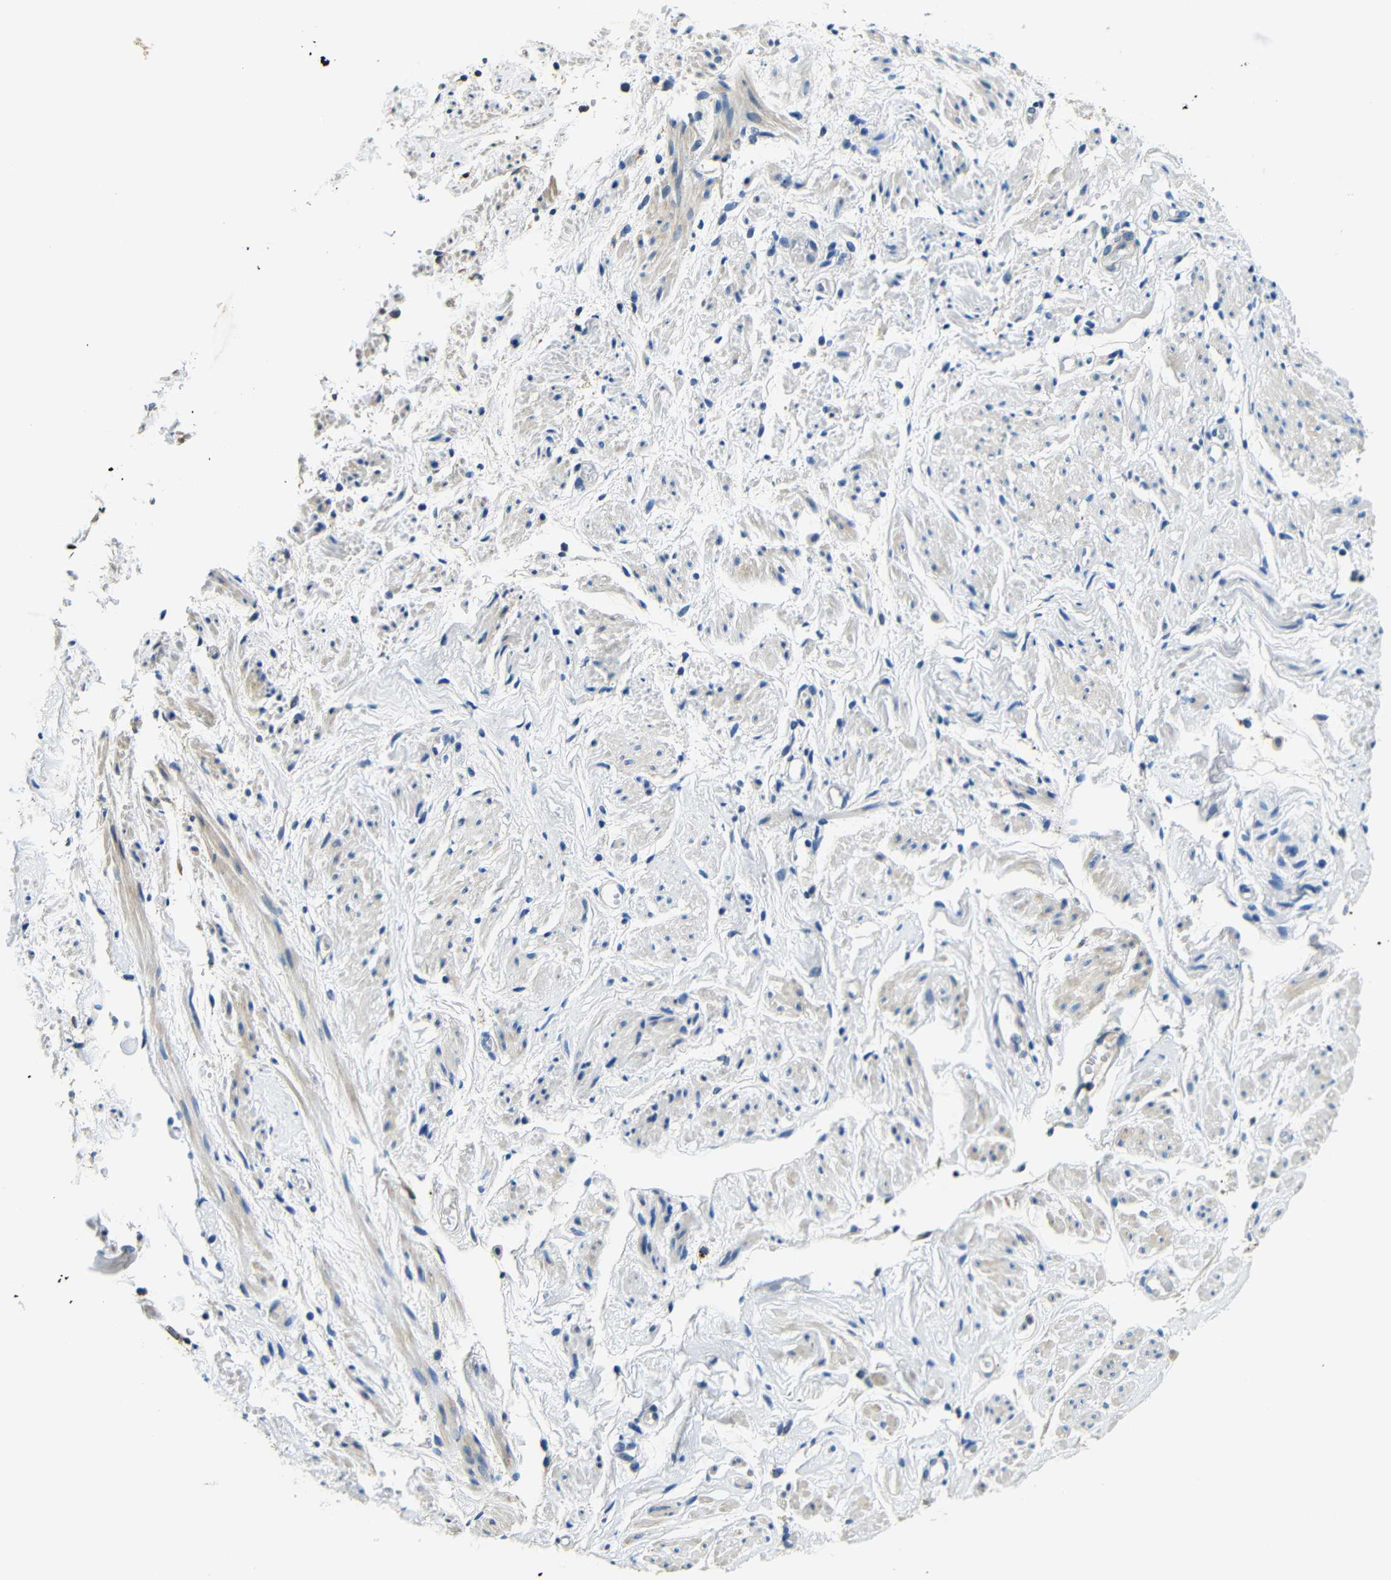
{"staining": {"intensity": "negative", "quantity": "none", "location": "none"}, "tissue": "endometrial cancer", "cell_type": "Tumor cells", "image_type": "cancer", "snomed": [{"axis": "morphology", "description": "Adenocarcinoma, NOS"}, {"axis": "topography", "description": "Endometrium"}], "caption": "The immunohistochemistry (IHC) histopathology image has no significant expression in tumor cells of endometrial cancer (adenocarcinoma) tissue.", "gene": "FMO5", "patient": {"sex": "female", "age": 85}}